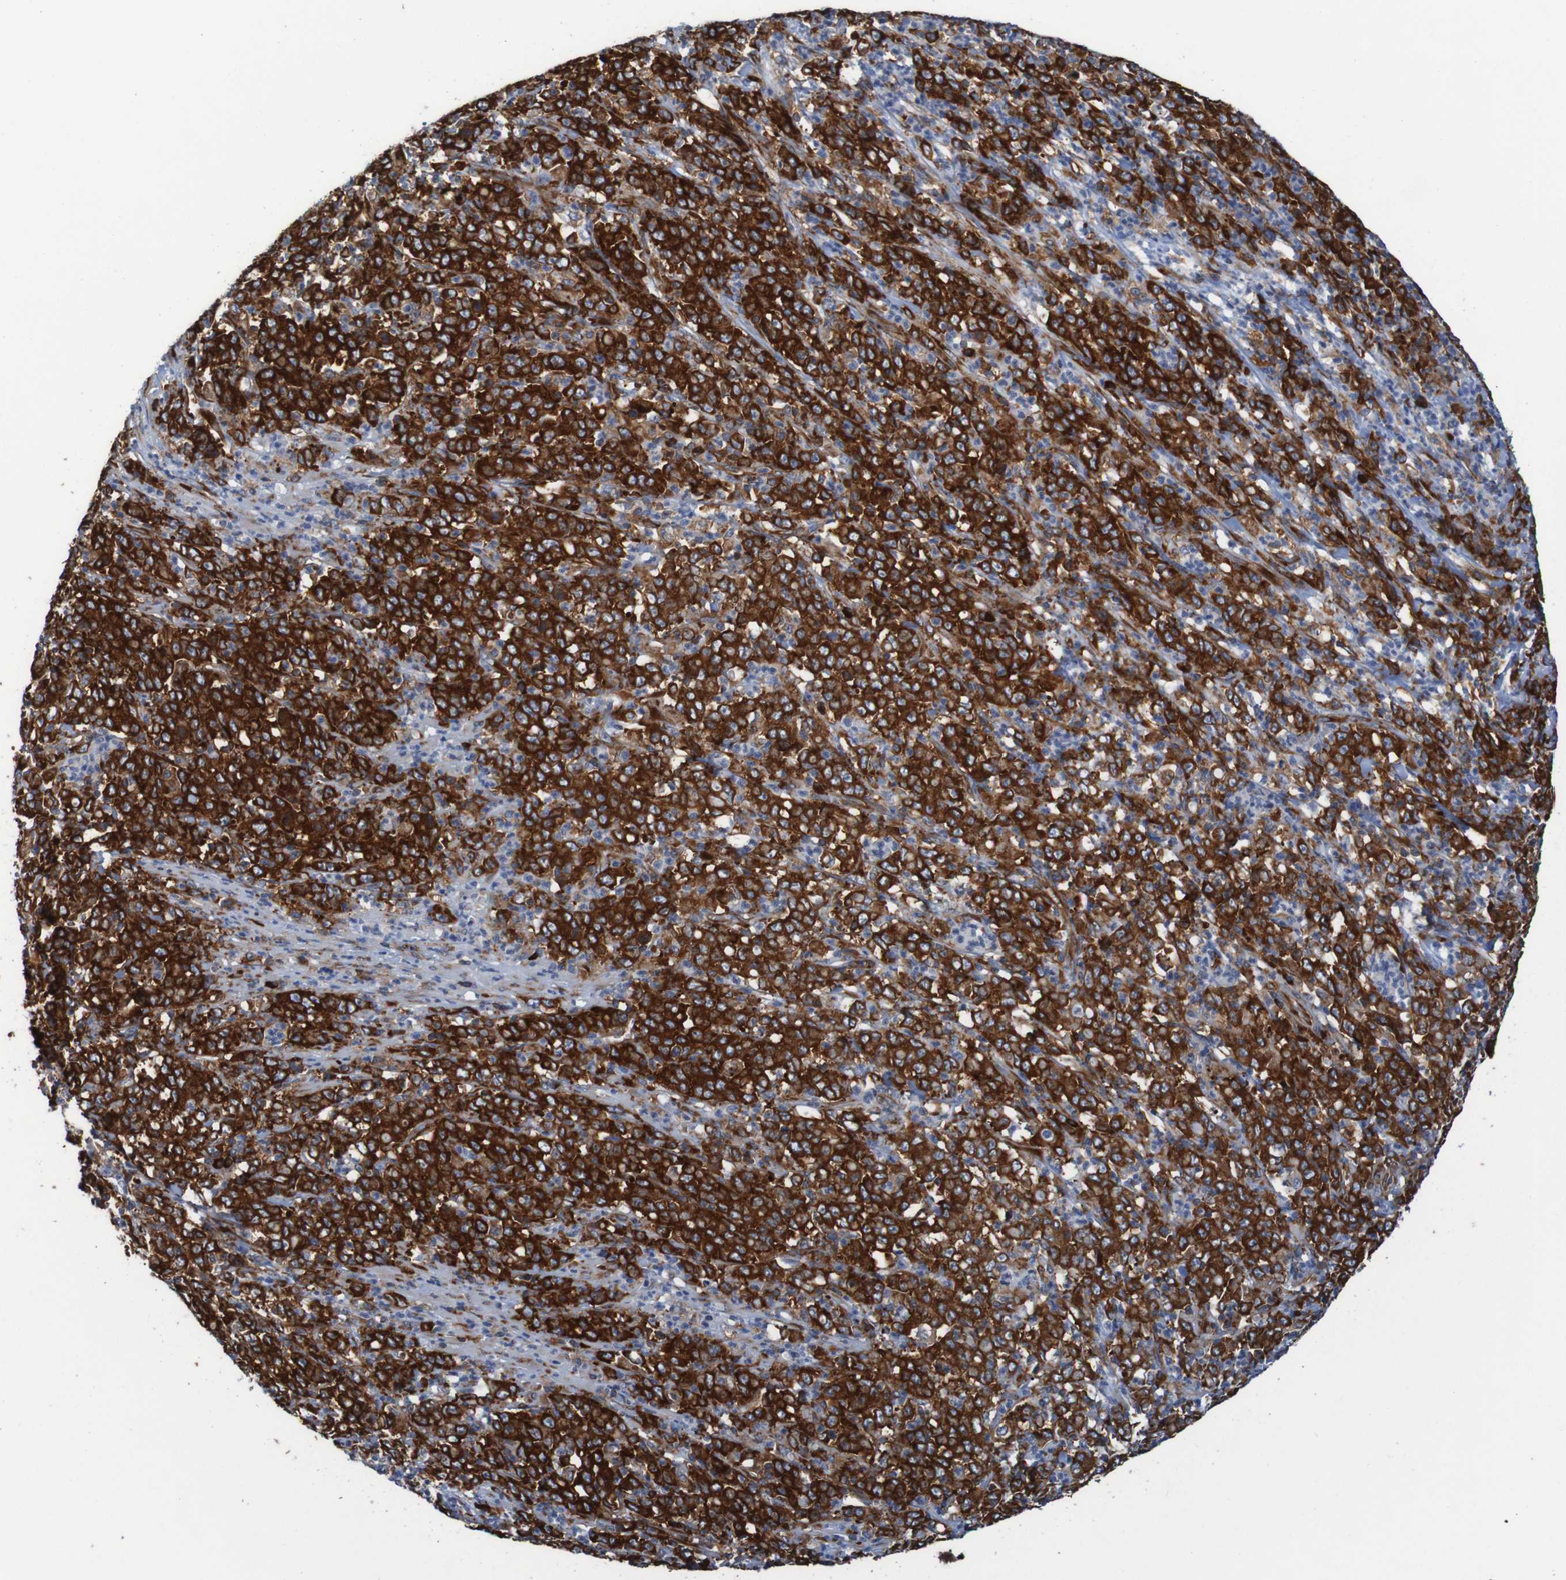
{"staining": {"intensity": "strong", "quantity": ">75%", "location": "cytoplasmic/membranous"}, "tissue": "stomach cancer", "cell_type": "Tumor cells", "image_type": "cancer", "snomed": [{"axis": "morphology", "description": "Adenocarcinoma, NOS"}, {"axis": "topography", "description": "Stomach, lower"}], "caption": "Immunohistochemical staining of adenocarcinoma (stomach) shows high levels of strong cytoplasmic/membranous staining in about >75% of tumor cells. Using DAB (brown) and hematoxylin (blue) stains, captured at high magnification using brightfield microscopy.", "gene": "RPL10", "patient": {"sex": "female", "age": 71}}